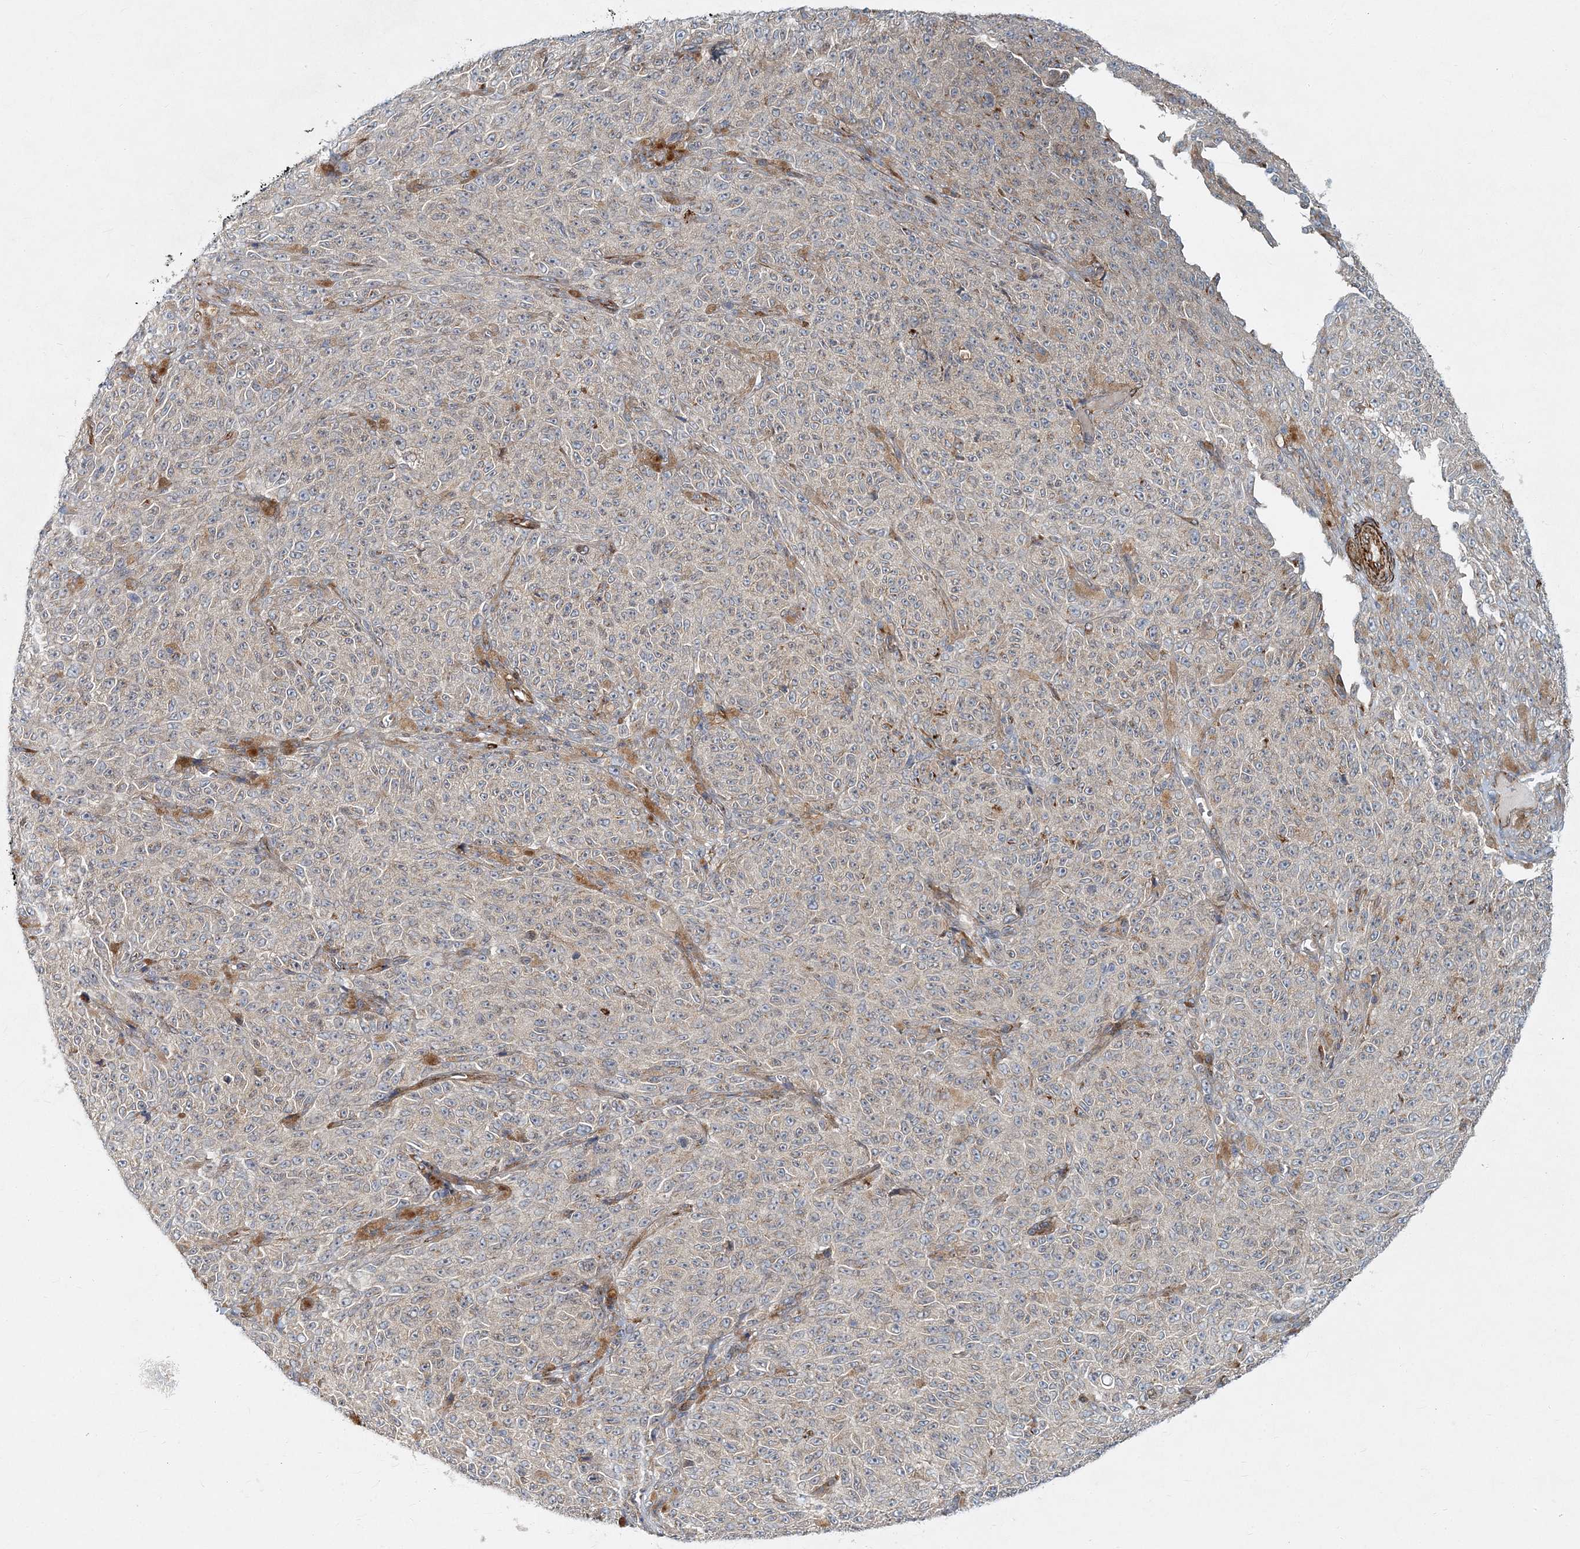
{"staining": {"intensity": "negative", "quantity": "none", "location": "none"}, "tissue": "melanoma", "cell_type": "Tumor cells", "image_type": "cancer", "snomed": [{"axis": "morphology", "description": "Malignant melanoma, NOS"}, {"axis": "topography", "description": "Skin"}], "caption": "The image demonstrates no staining of tumor cells in melanoma.", "gene": "NBAS", "patient": {"sex": "female", "age": 82}}